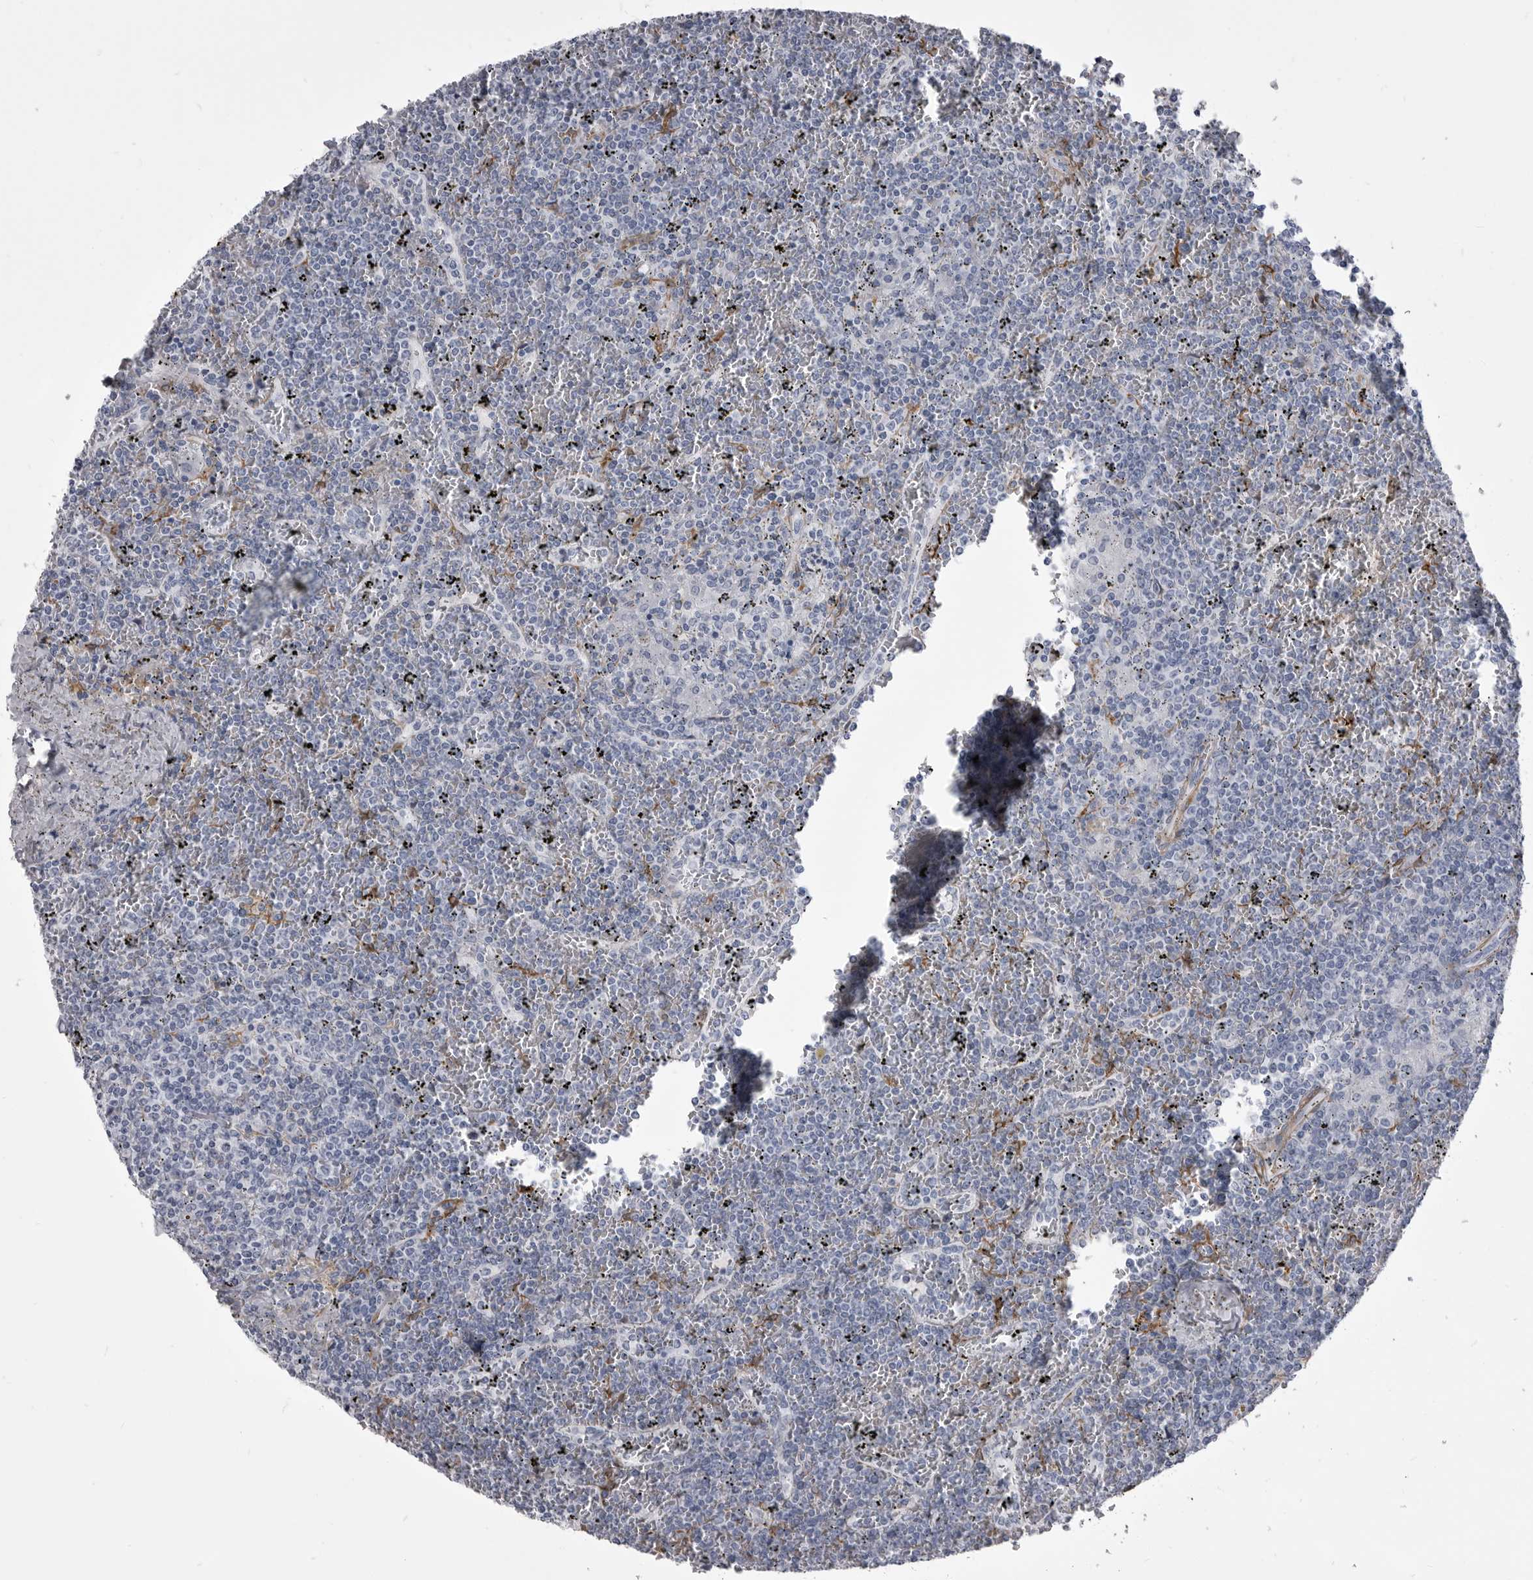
{"staining": {"intensity": "negative", "quantity": "none", "location": "none"}, "tissue": "lymphoma", "cell_type": "Tumor cells", "image_type": "cancer", "snomed": [{"axis": "morphology", "description": "Malignant lymphoma, non-Hodgkin's type, Low grade"}, {"axis": "topography", "description": "Spleen"}], "caption": "The IHC photomicrograph has no significant staining in tumor cells of low-grade malignant lymphoma, non-Hodgkin's type tissue. (DAB (3,3'-diaminobenzidine) IHC visualized using brightfield microscopy, high magnification).", "gene": "ANK2", "patient": {"sex": "female", "age": 19}}